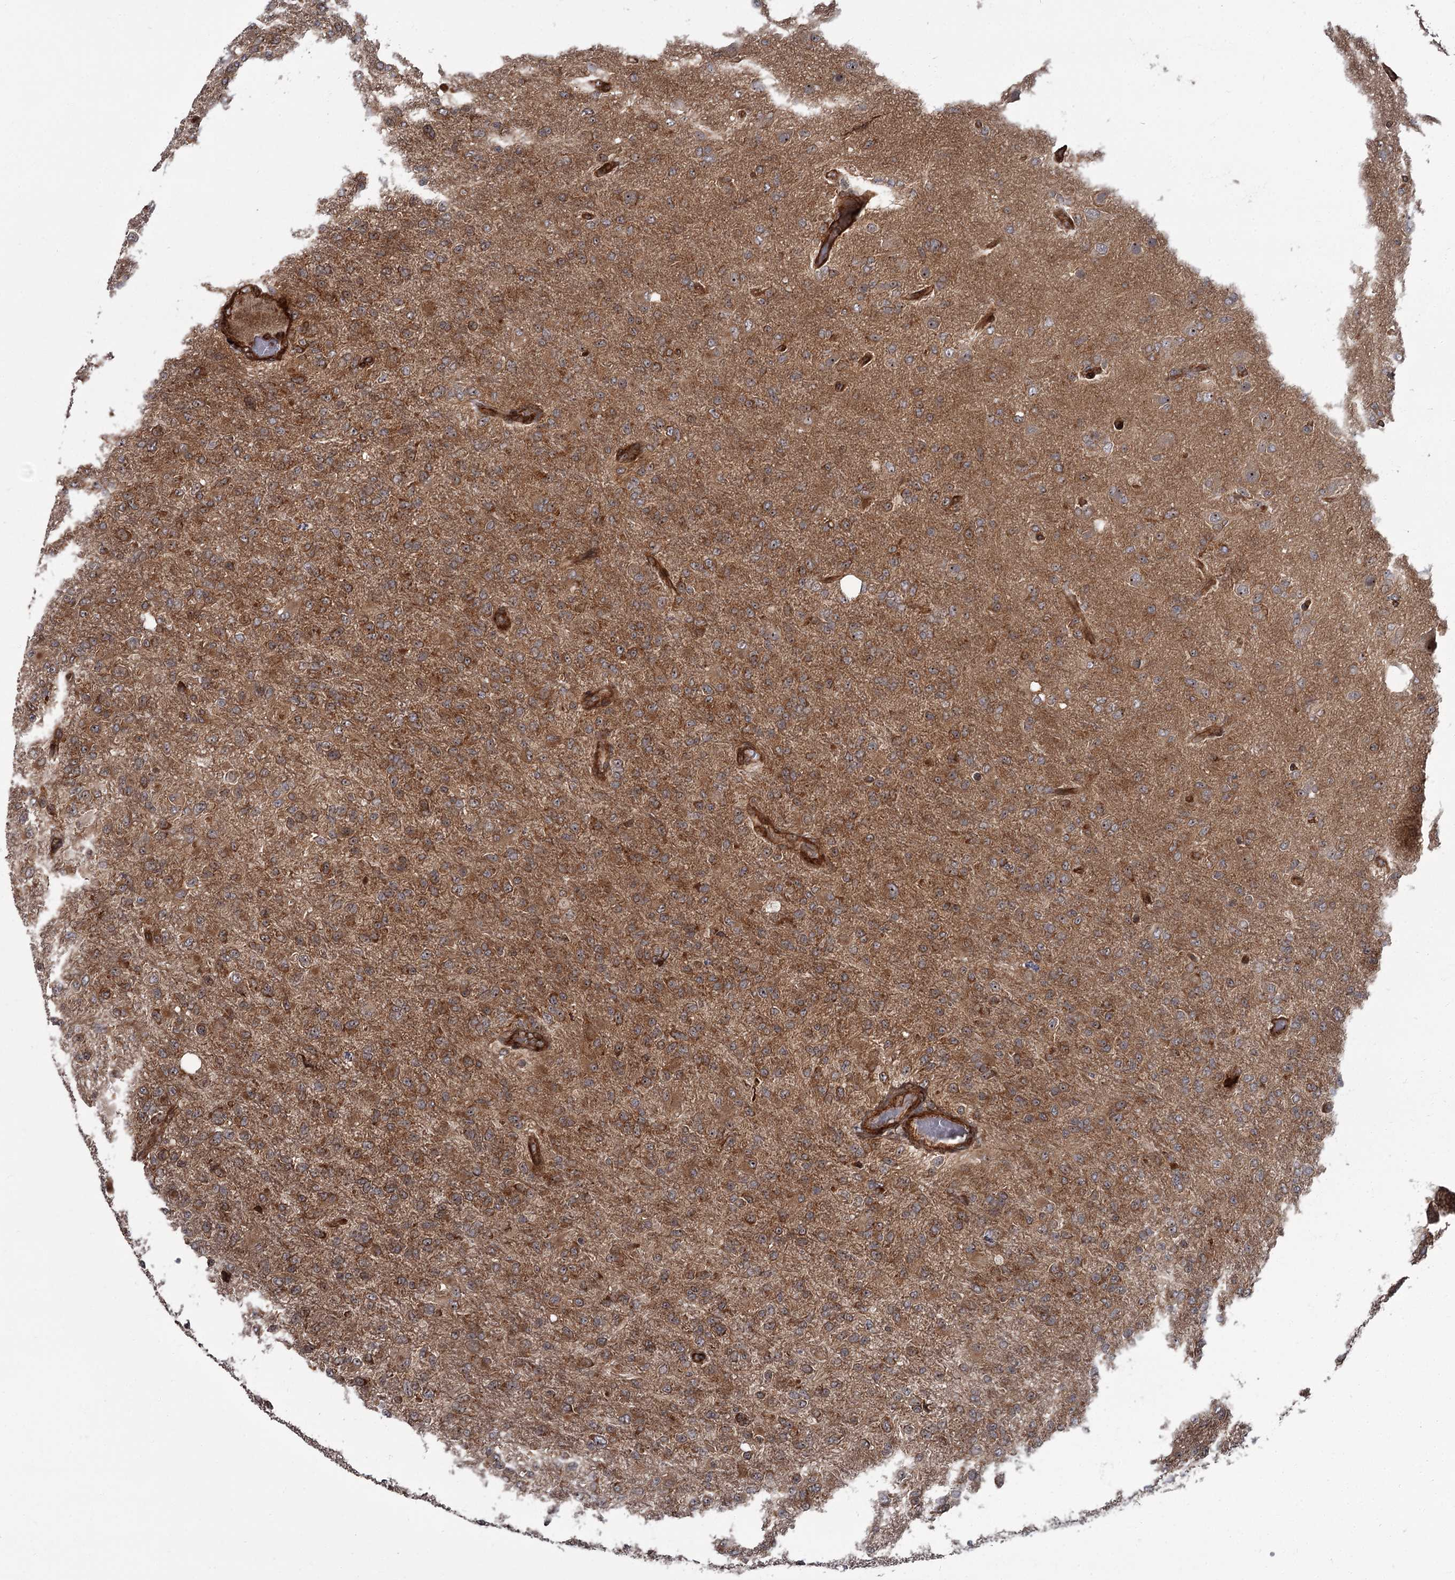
{"staining": {"intensity": "moderate", "quantity": ">75%", "location": "cytoplasmic/membranous"}, "tissue": "glioma", "cell_type": "Tumor cells", "image_type": "cancer", "snomed": [{"axis": "morphology", "description": "Glioma, malignant, High grade"}, {"axis": "topography", "description": "Brain"}], "caption": "Tumor cells demonstrate medium levels of moderate cytoplasmic/membranous staining in about >75% of cells in glioma.", "gene": "THAP9", "patient": {"sex": "female", "age": 74}}